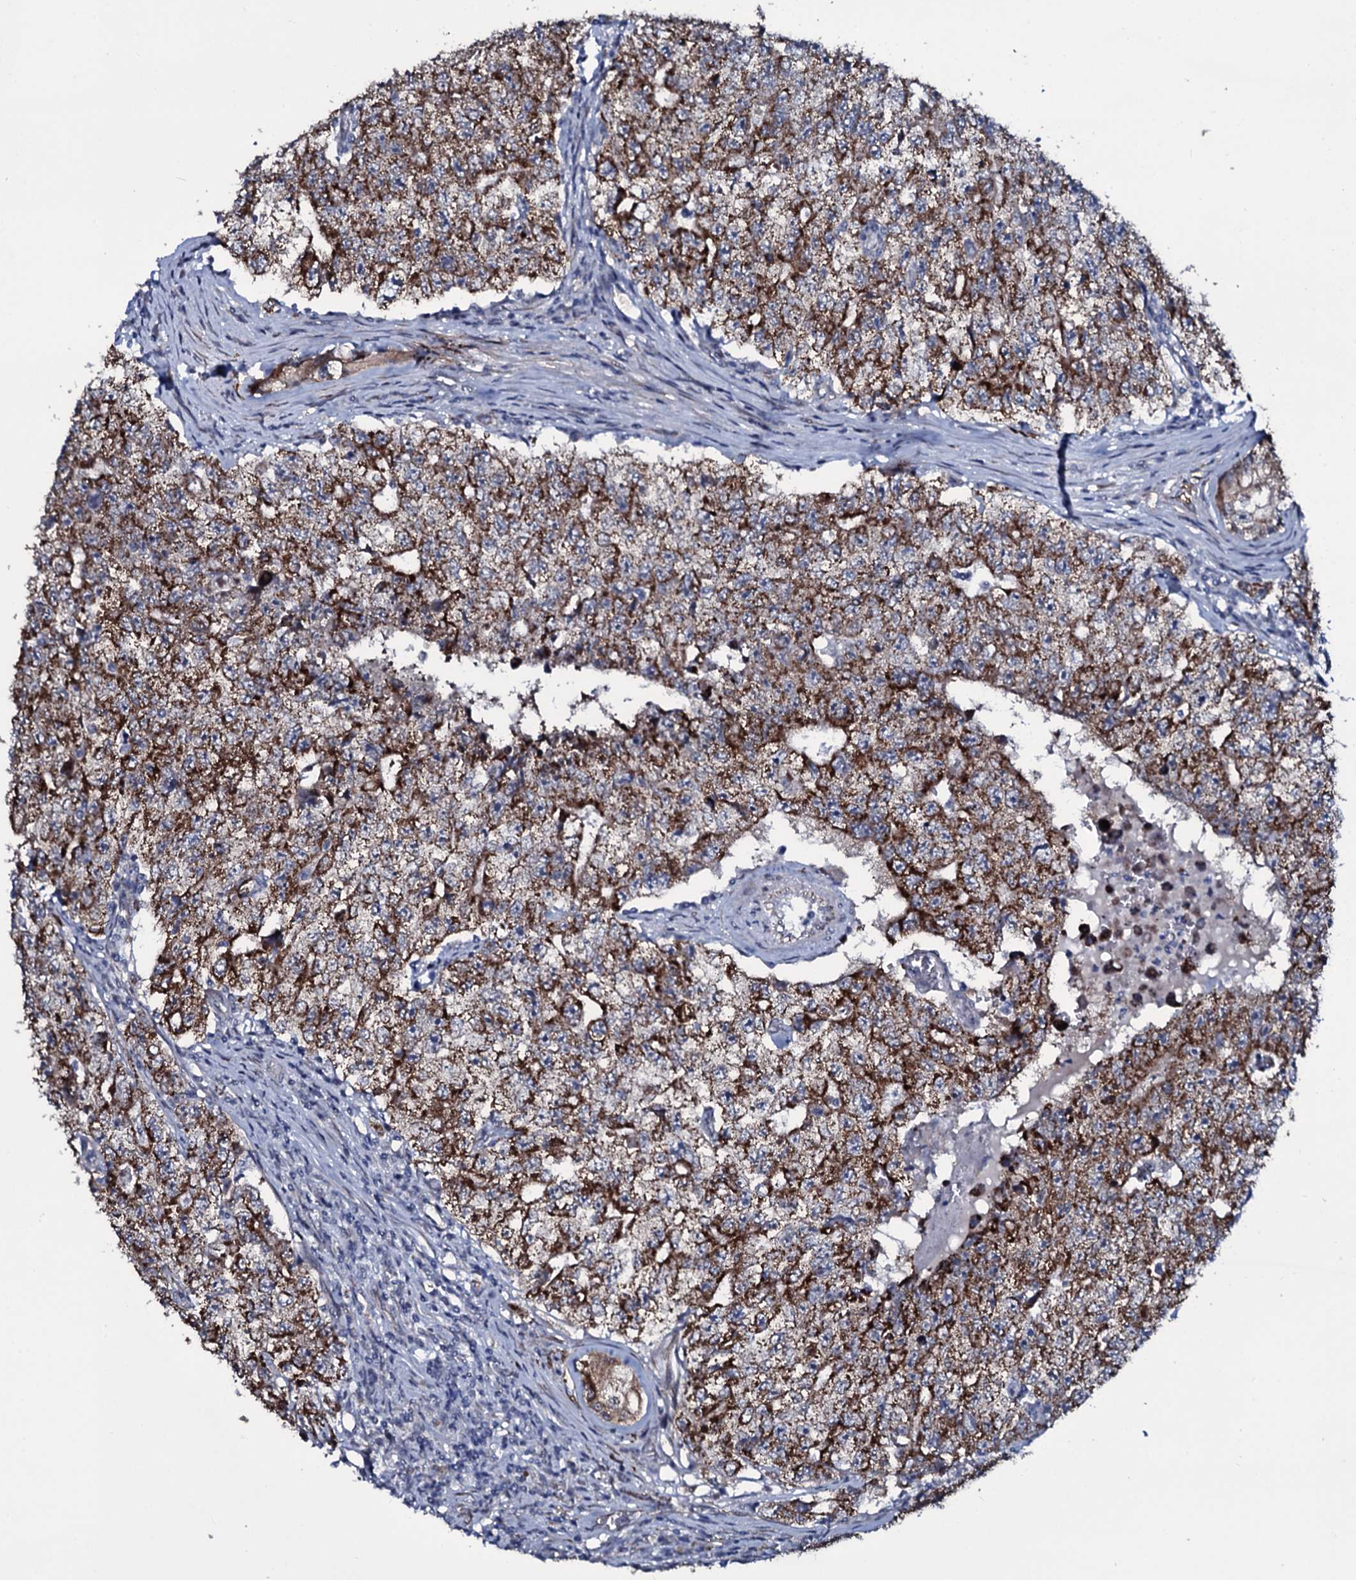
{"staining": {"intensity": "strong", "quantity": ">75%", "location": "cytoplasmic/membranous"}, "tissue": "testis cancer", "cell_type": "Tumor cells", "image_type": "cancer", "snomed": [{"axis": "morphology", "description": "Carcinoma, Embryonal, NOS"}, {"axis": "topography", "description": "Testis"}], "caption": "A high amount of strong cytoplasmic/membranous staining is appreciated in about >75% of tumor cells in testis cancer (embryonal carcinoma) tissue.", "gene": "WIPF3", "patient": {"sex": "male", "age": 17}}